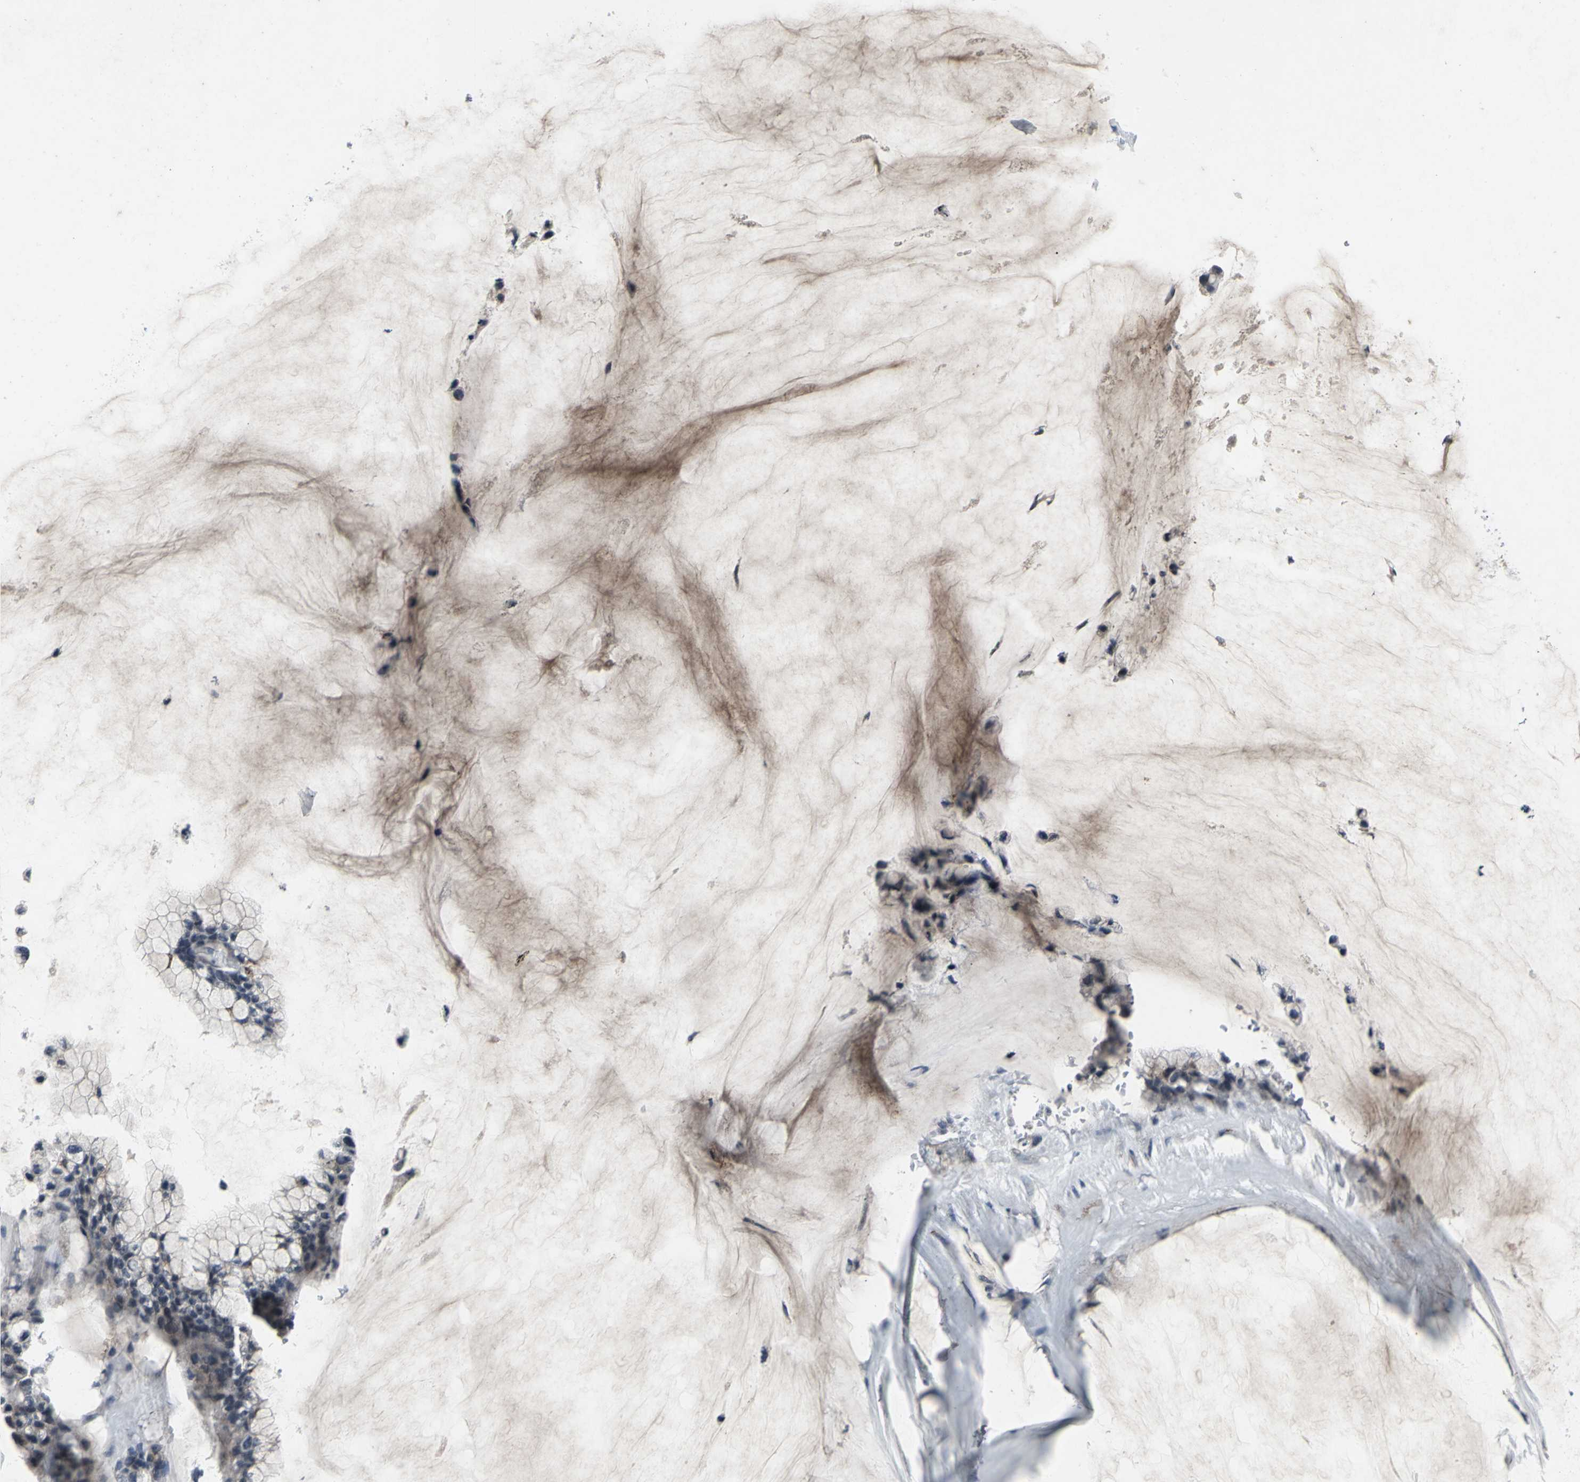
{"staining": {"intensity": "negative", "quantity": "none", "location": "none"}, "tissue": "ovarian cancer", "cell_type": "Tumor cells", "image_type": "cancer", "snomed": [{"axis": "morphology", "description": "Cystadenocarcinoma, mucinous, NOS"}, {"axis": "topography", "description": "Ovary"}], "caption": "Tumor cells show no significant staining in ovarian cancer.", "gene": "BMP4", "patient": {"sex": "female", "age": 39}}